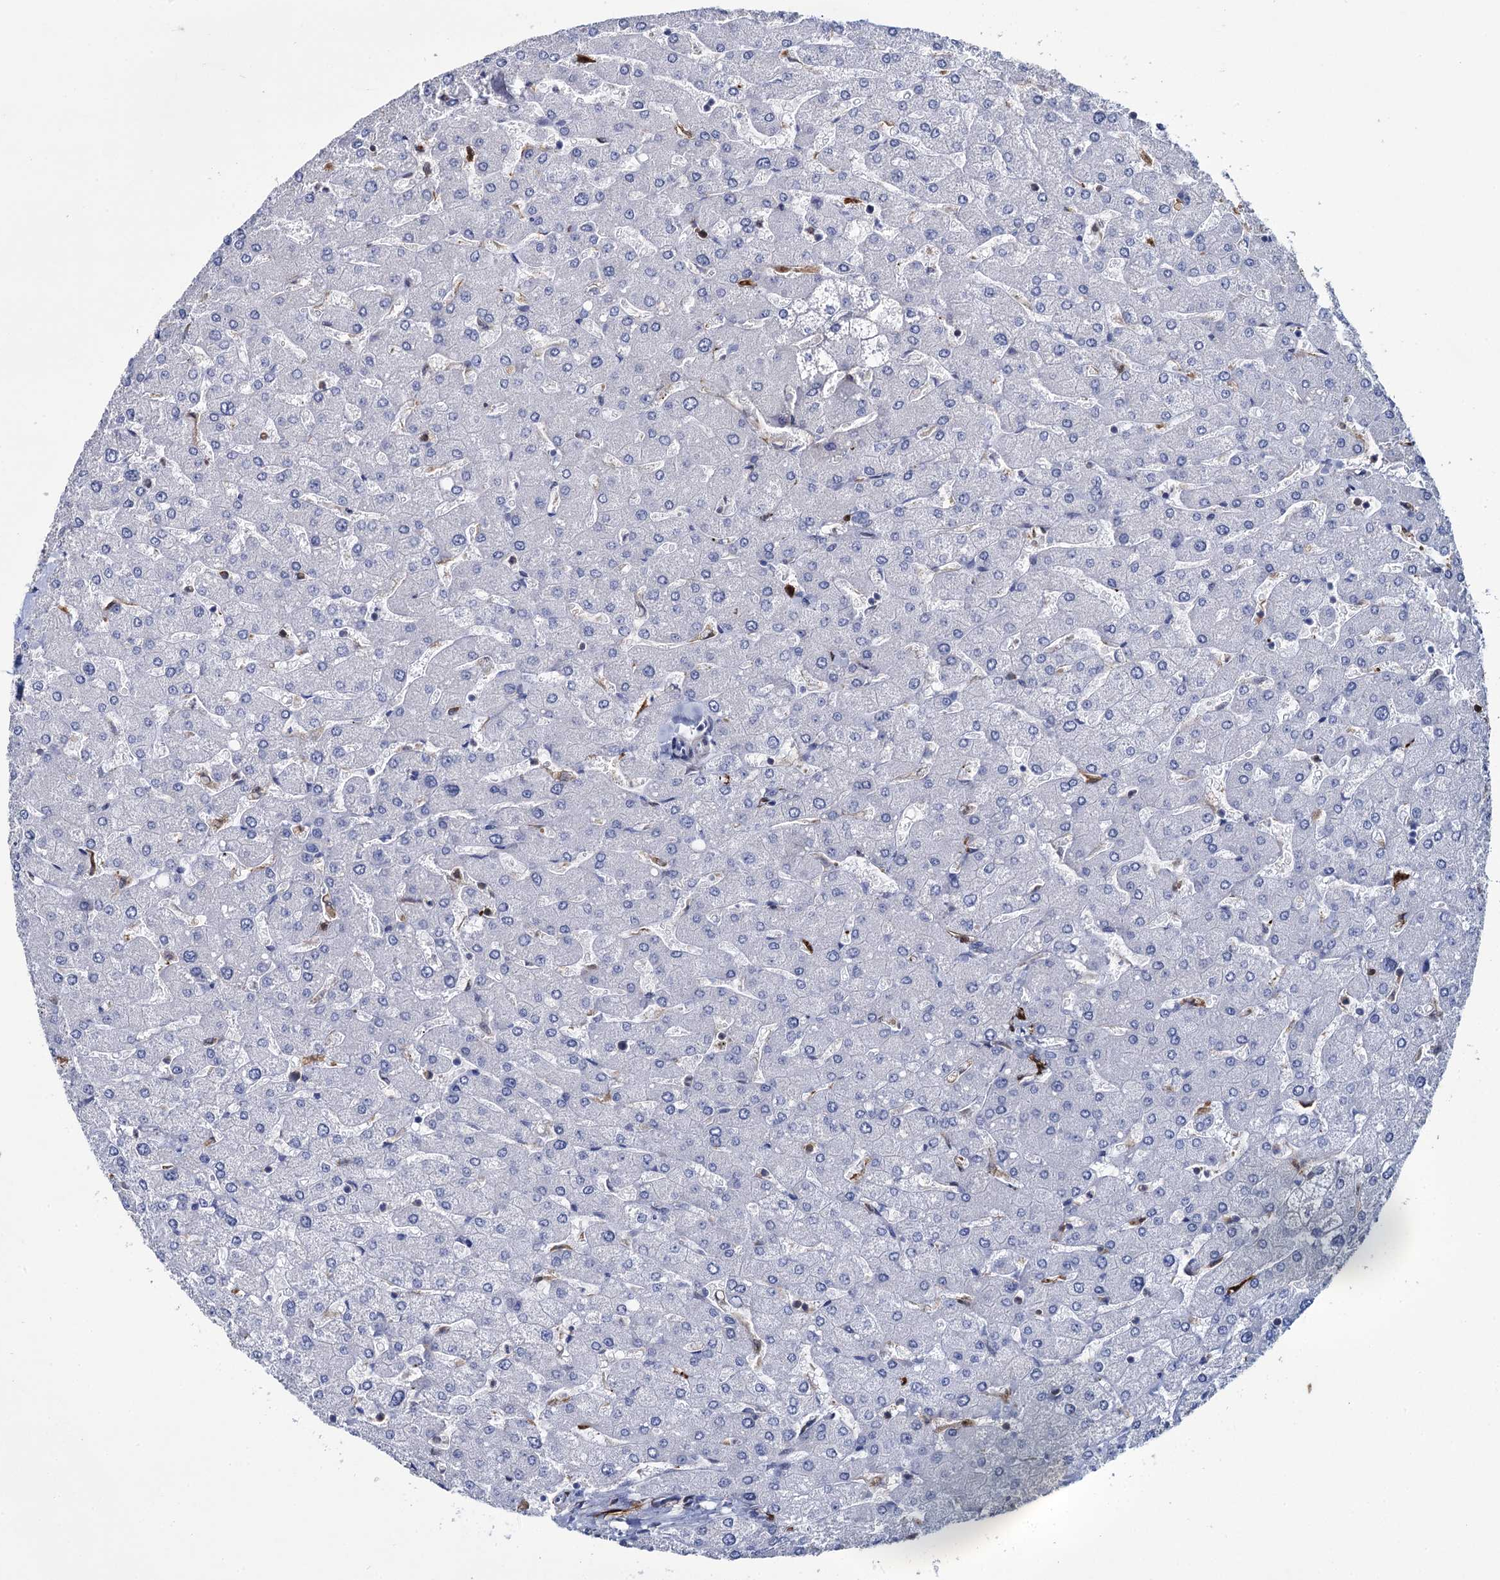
{"staining": {"intensity": "negative", "quantity": "none", "location": "none"}, "tissue": "liver", "cell_type": "Cholangiocytes", "image_type": "normal", "snomed": [{"axis": "morphology", "description": "Normal tissue, NOS"}, {"axis": "topography", "description": "Liver"}], "caption": "Cholangiocytes are negative for brown protein staining in unremarkable liver. (DAB (3,3'-diaminobenzidine) IHC with hematoxylin counter stain).", "gene": "FABP5", "patient": {"sex": "male", "age": 55}}